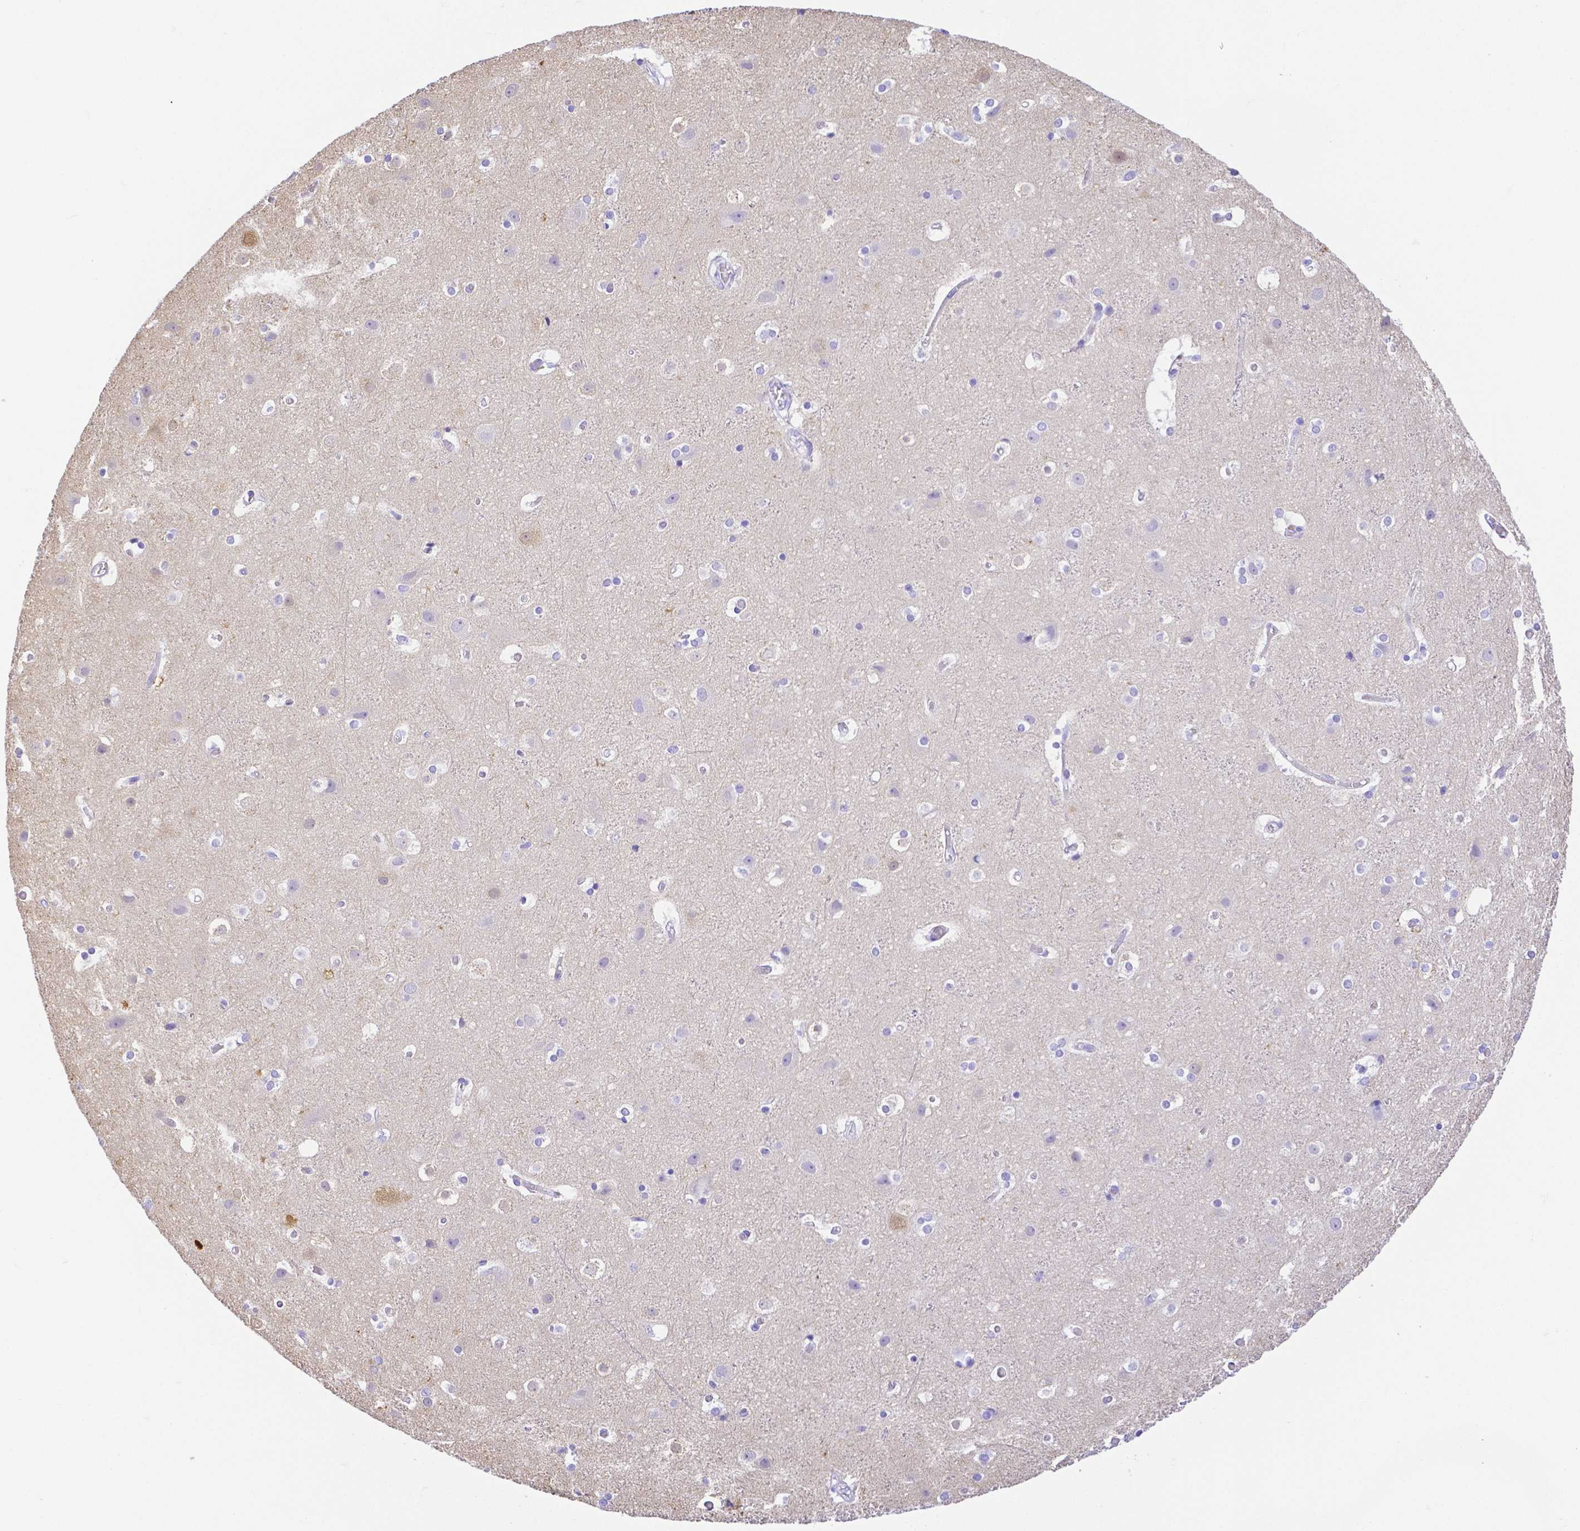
{"staining": {"intensity": "negative", "quantity": "none", "location": "none"}, "tissue": "cerebral cortex", "cell_type": "Endothelial cells", "image_type": "normal", "snomed": [{"axis": "morphology", "description": "Normal tissue, NOS"}, {"axis": "topography", "description": "Cerebral cortex"}], "caption": "The micrograph shows no staining of endothelial cells in unremarkable cerebral cortex. (DAB immunohistochemistry (IHC), high magnification).", "gene": "SMR3A", "patient": {"sex": "female", "age": 52}}